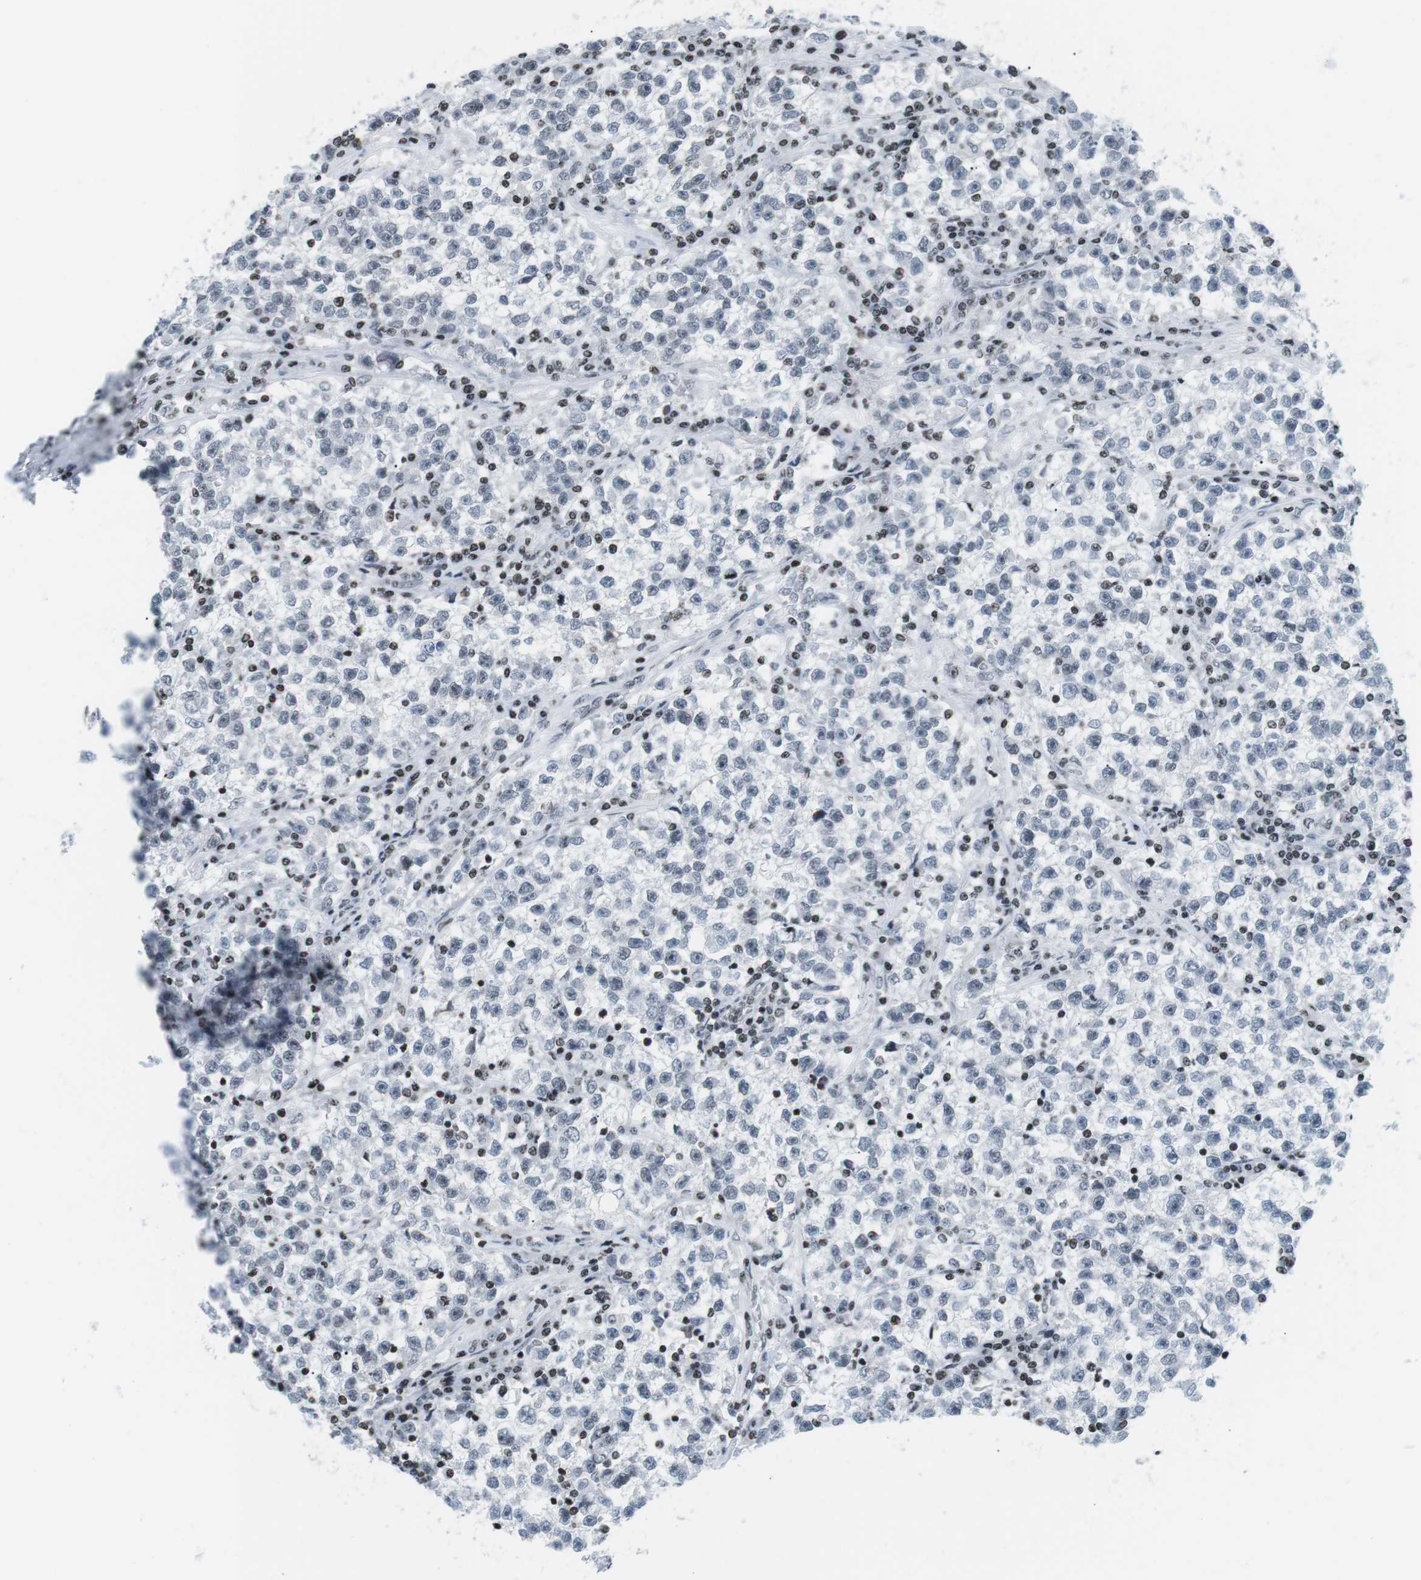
{"staining": {"intensity": "negative", "quantity": "none", "location": "none"}, "tissue": "testis cancer", "cell_type": "Tumor cells", "image_type": "cancer", "snomed": [{"axis": "morphology", "description": "Seminoma, NOS"}, {"axis": "topography", "description": "Testis"}], "caption": "Immunohistochemical staining of human seminoma (testis) exhibits no significant staining in tumor cells. (Brightfield microscopy of DAB (3,3'-diaminobenzidine) IHC at high magnification).", "gene": "E2F2", "patient": {"sex": "male", "age": 22}}